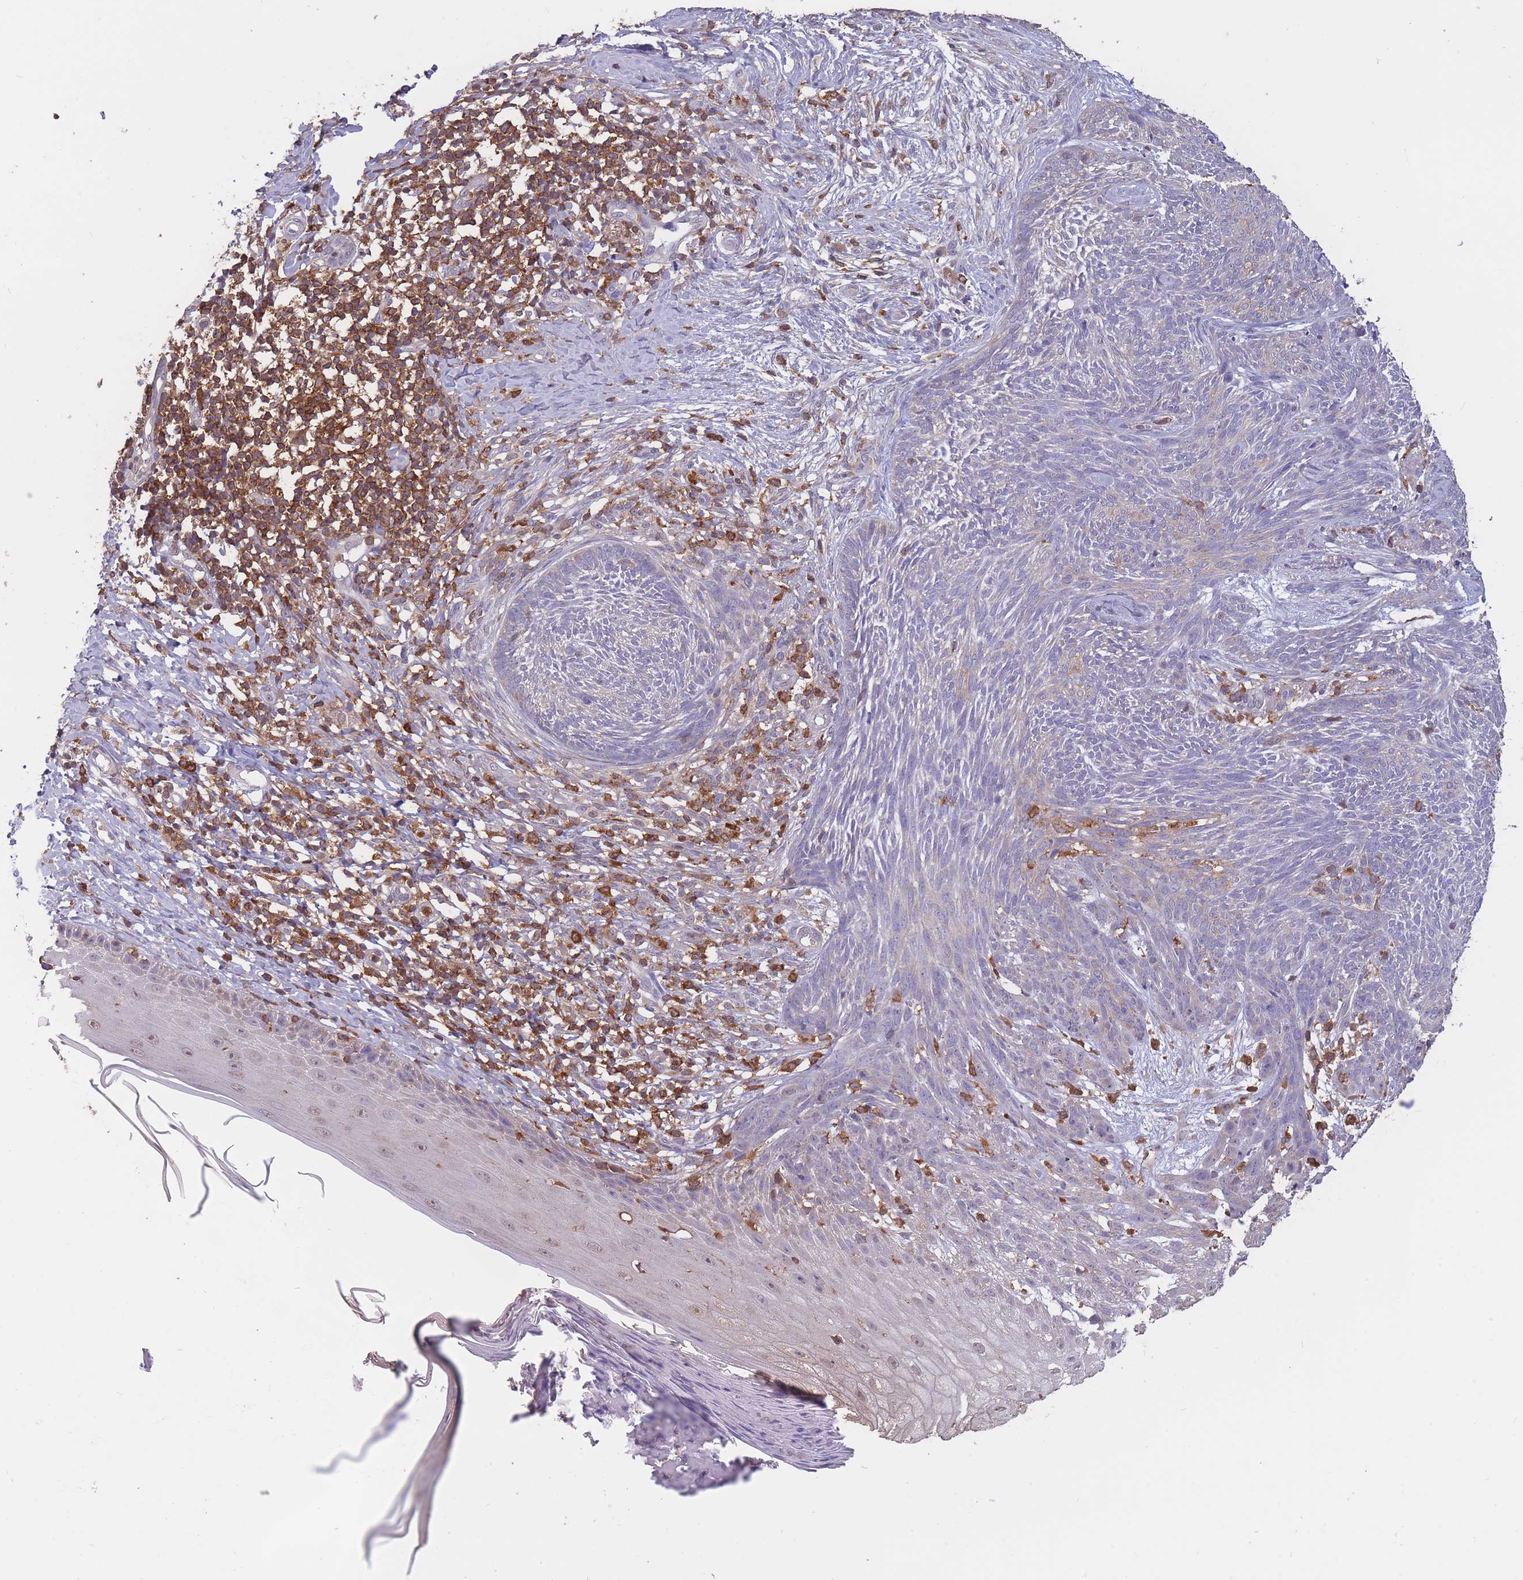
{"staining": {"intensity": "negative", "quantity": "none", "location": "none"}, "tissue": "skin cancer", "cell_type": "Tumor cells", "image_type": "cancer", "snomed": [{"axis": "morphology", "description": "Basal cell carcinoma"}, {"axis": "topography", "description": "Skin"}], "caption": "This is a micrograph of immunohistochemistry (IHC) staining of basal cell carcinoma (skin), which shows no positivity in tumor cells.", "gene": "GMIP", "patient": {"sex": "male", "age": 73}}